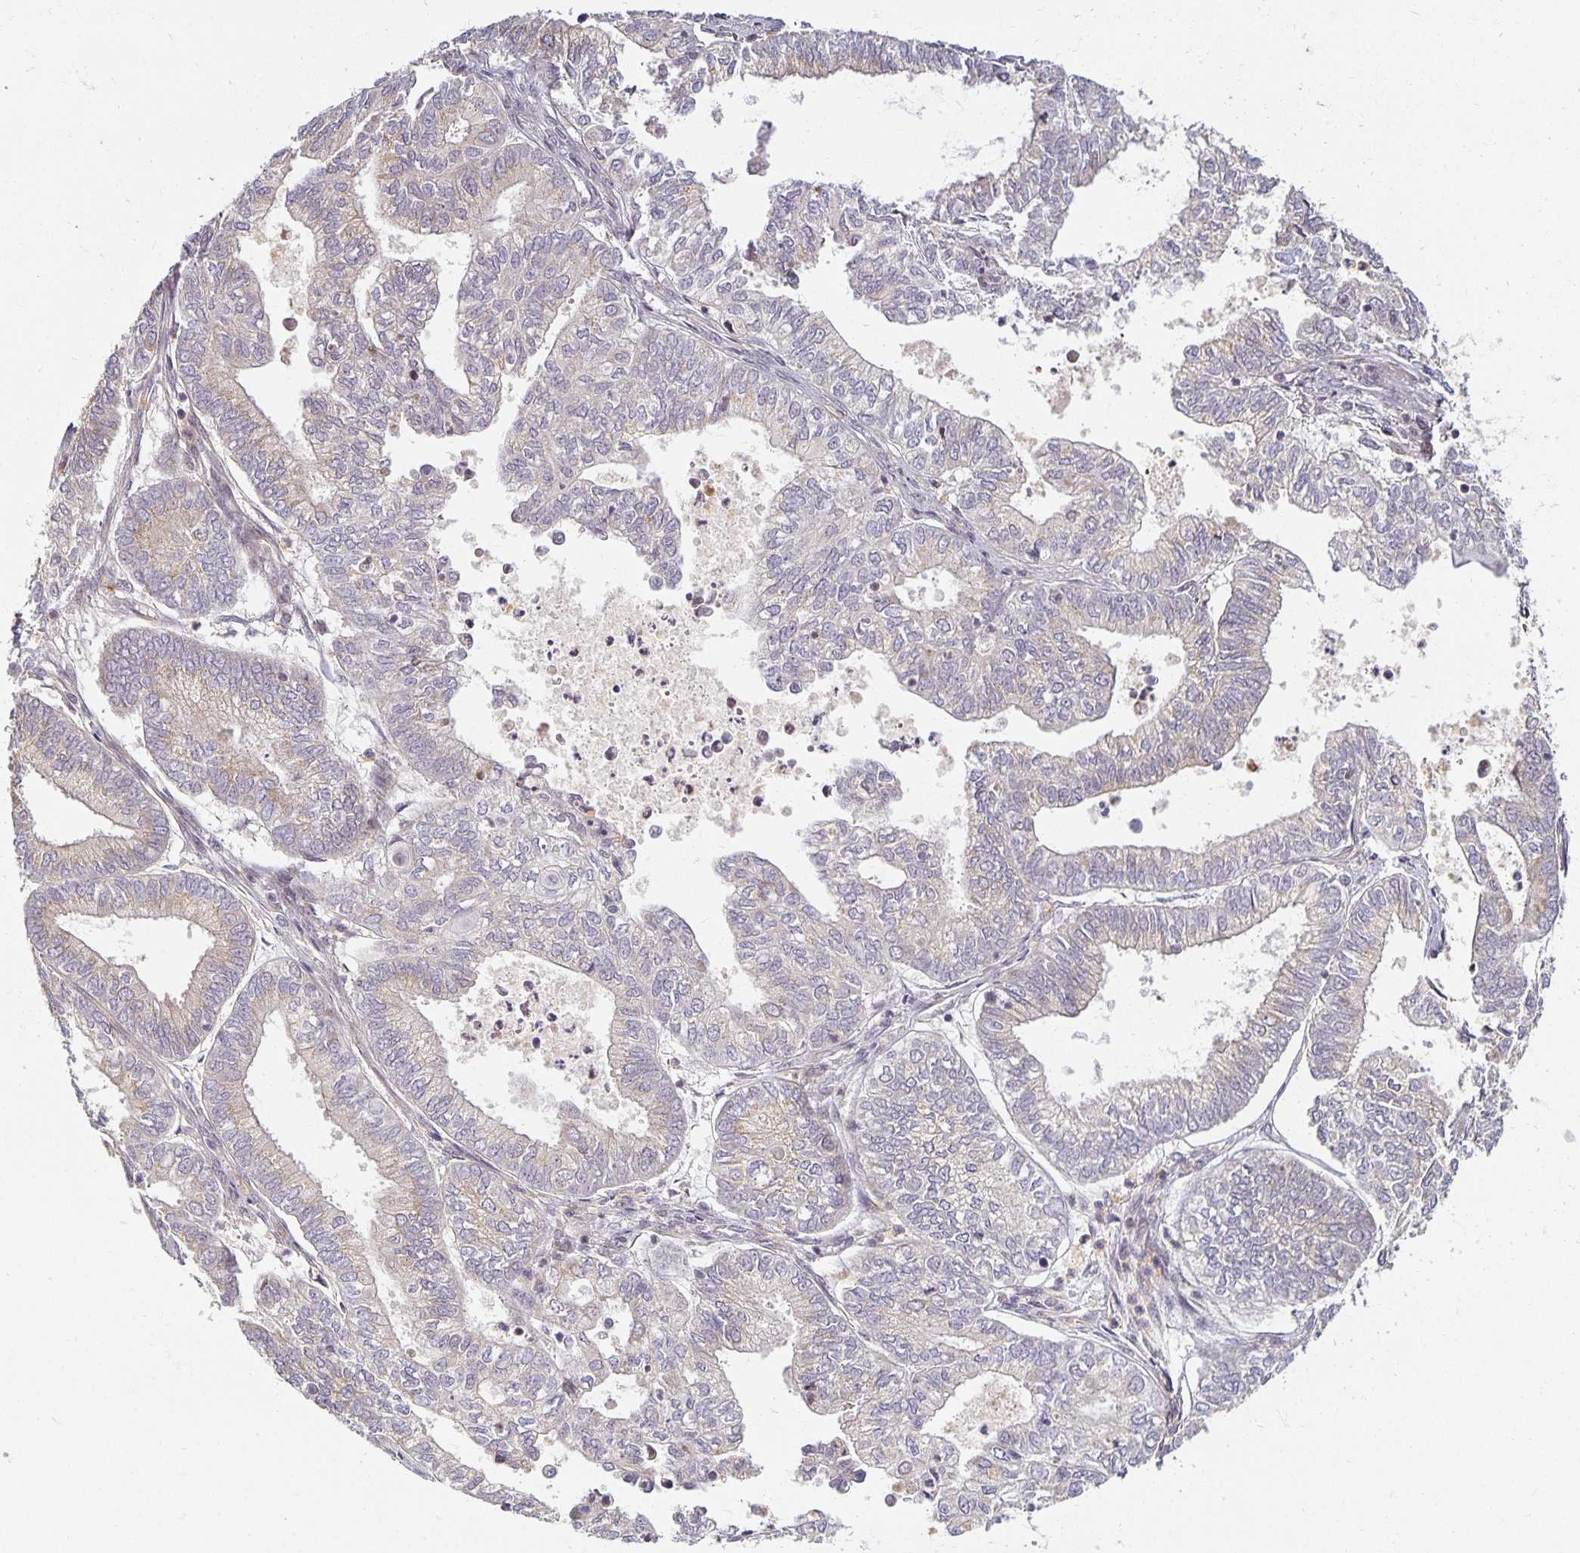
{"staining": {"intensity": "weak", "quantity": "<25%", "location": "cytoplasmic/membranous"}, "tissue": "ovarian cancer", "cell_type": "Tumor cells", "image_type": "cancer", "snomed": [{"axis": "morphology", "description": "Carcinoma, endometroid"}, {"axis": "topography", "description": "Ovary"}], "caption": "Immunohistochemical staining of human endometroid carcinoma (ovarian) demonstrates no significant expression in tumor cells. The staining is performed using DAB (3,3'-diaminobenzidine) brown chromogen with nuclei counter-stained in using hematoxylin.", "gene": "EHF", "patient": {"sex": "female", "age": 64}}